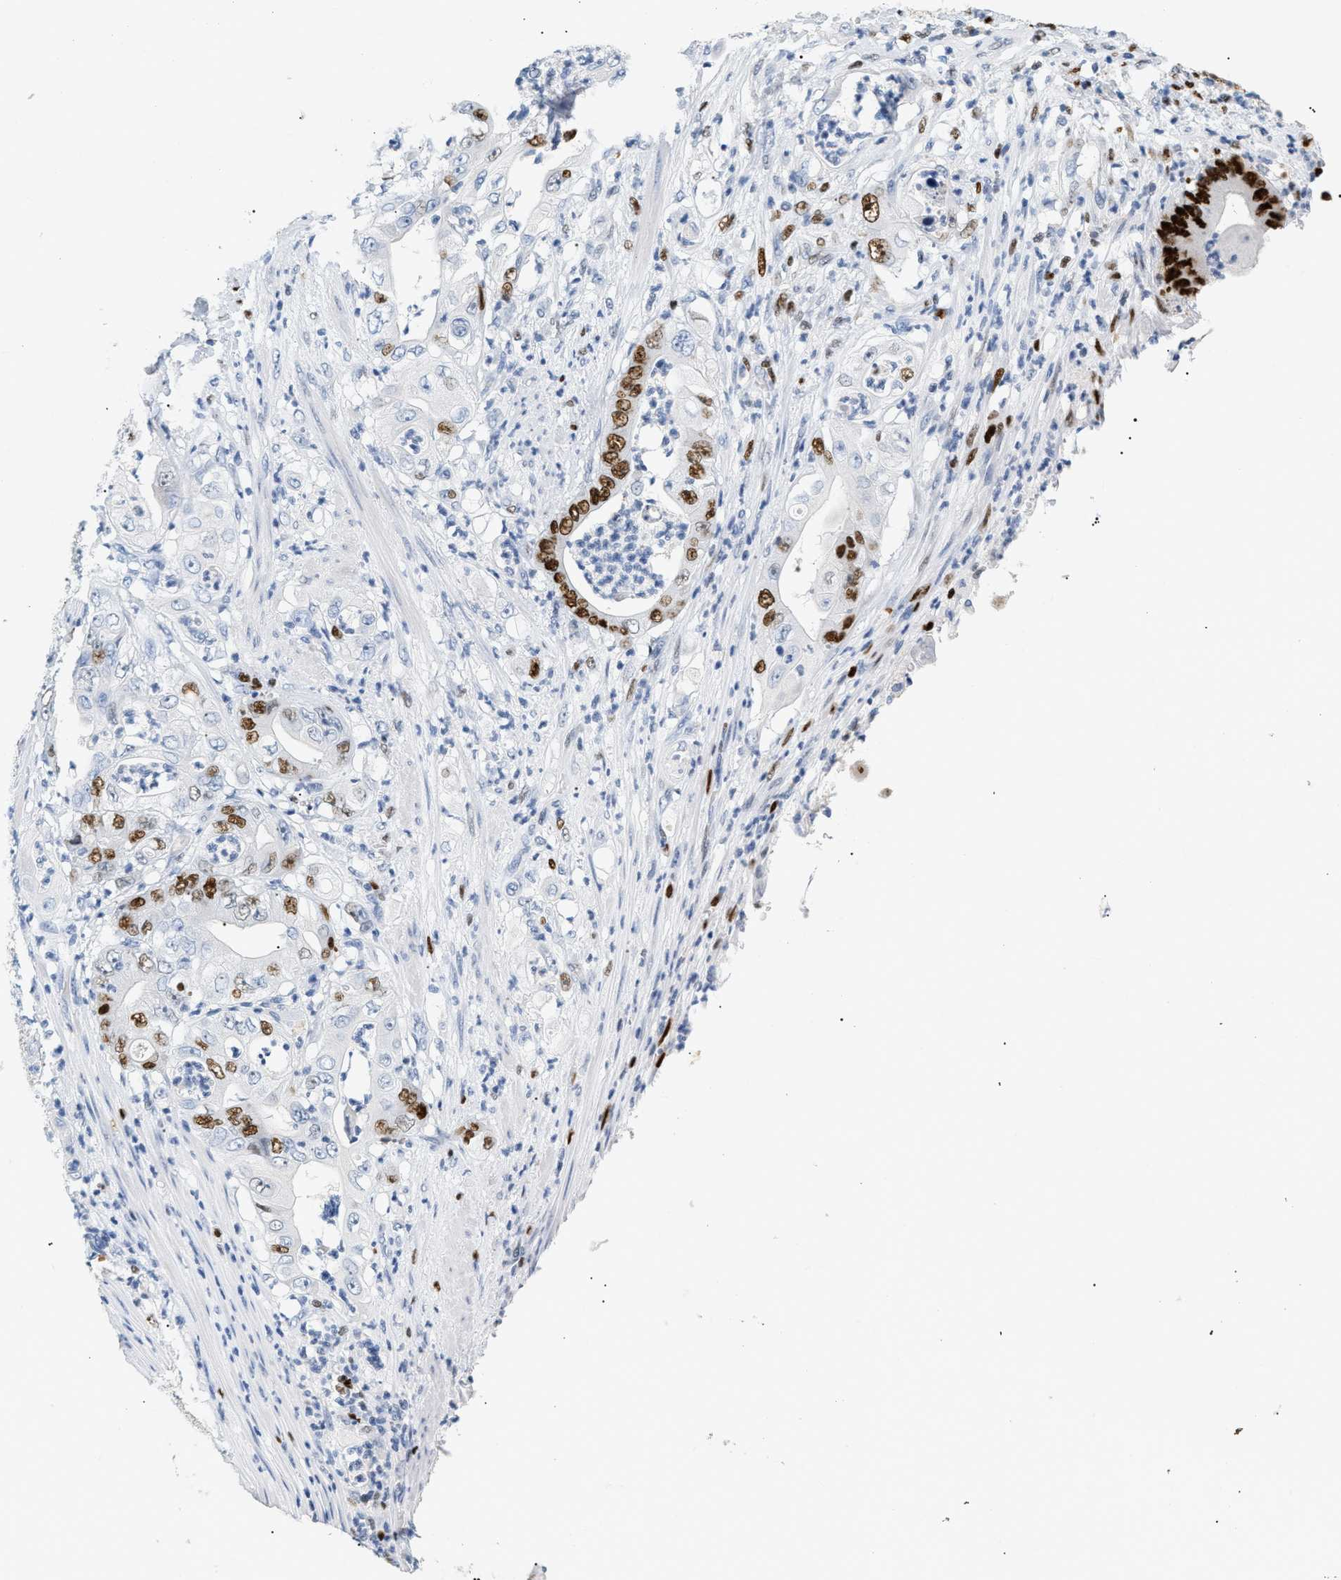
{"staining": {"intensity": "moderate", "quantity": ">75%", "location": "nuclear"}, "tissue": "stomach cancer", "cell_type": "Tumor cells", "image_type": "cancer", "snomed": [{"axis": "morphology", "description": "Adenocarcinoma, NOS"}, {"axis": "topography", "description": "Stomach"}], "caption": "About >75% of tumor cells in human stomach cancer (adenocarcinoma) display moderate nuclear protein staining as visualized by brown immunohistochemical staining.", "gene": "MCM7", "patient": {"sex": "female", "age": 73}}